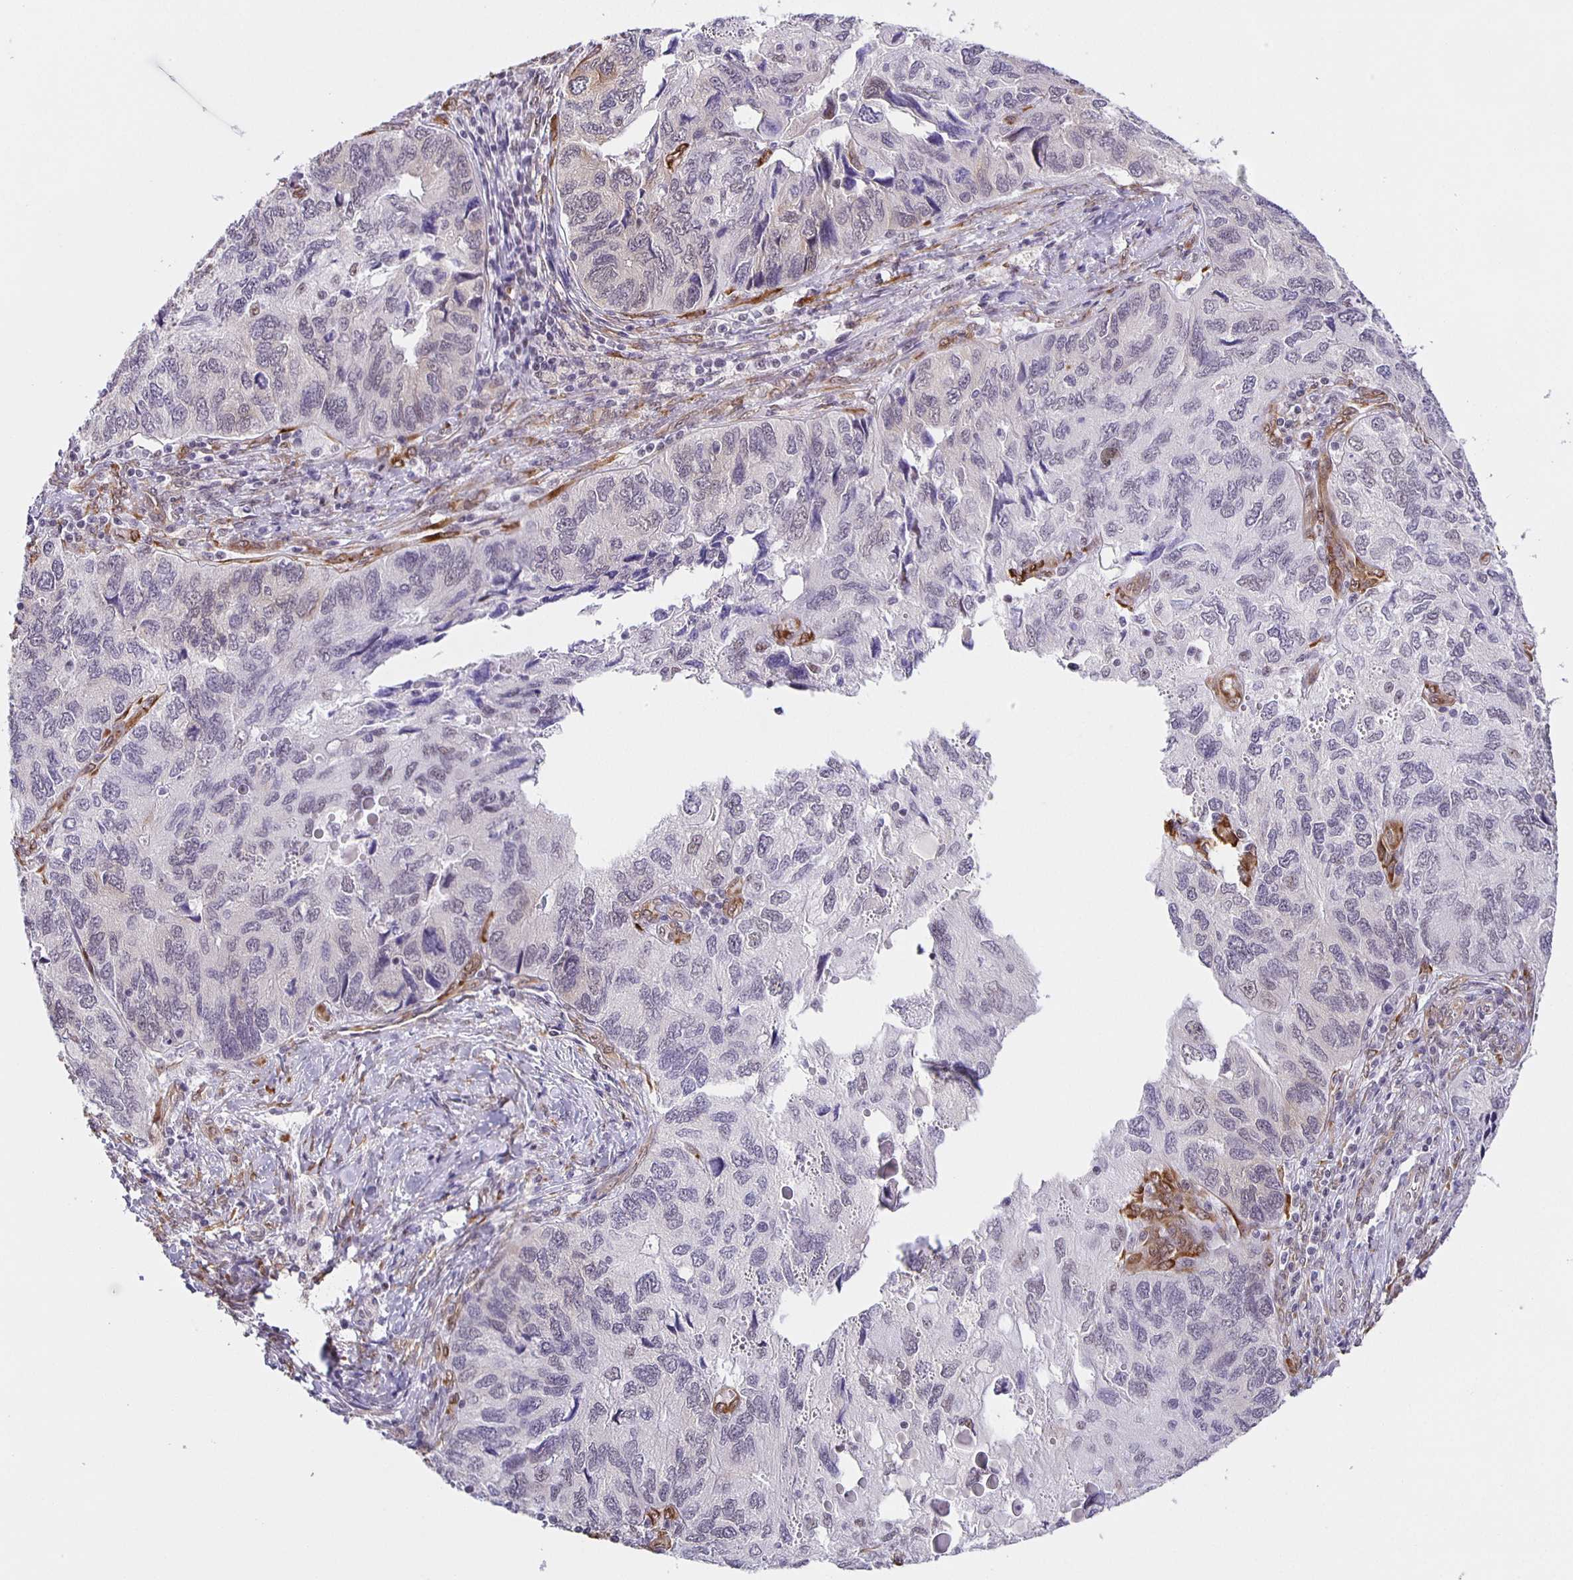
{"staining": {"intensity": "negative", "quantity": "none", "location": "none"}, "tissue": "endometrial cancer", "cell_type": "Tumor cells", "image_type": "cancer", "snomed": [{"axis": "morphology", "description": "Carcinoma, NOS"}, {"axis": "topography", "description": "Uterus"}], "caption": "Carcinoma (endometrial) was stained to show a protein in brown. There is no significant staining in tumor cells.", "gene": "ZRANB2", "patient": {"sex": "female", "age": 76}}